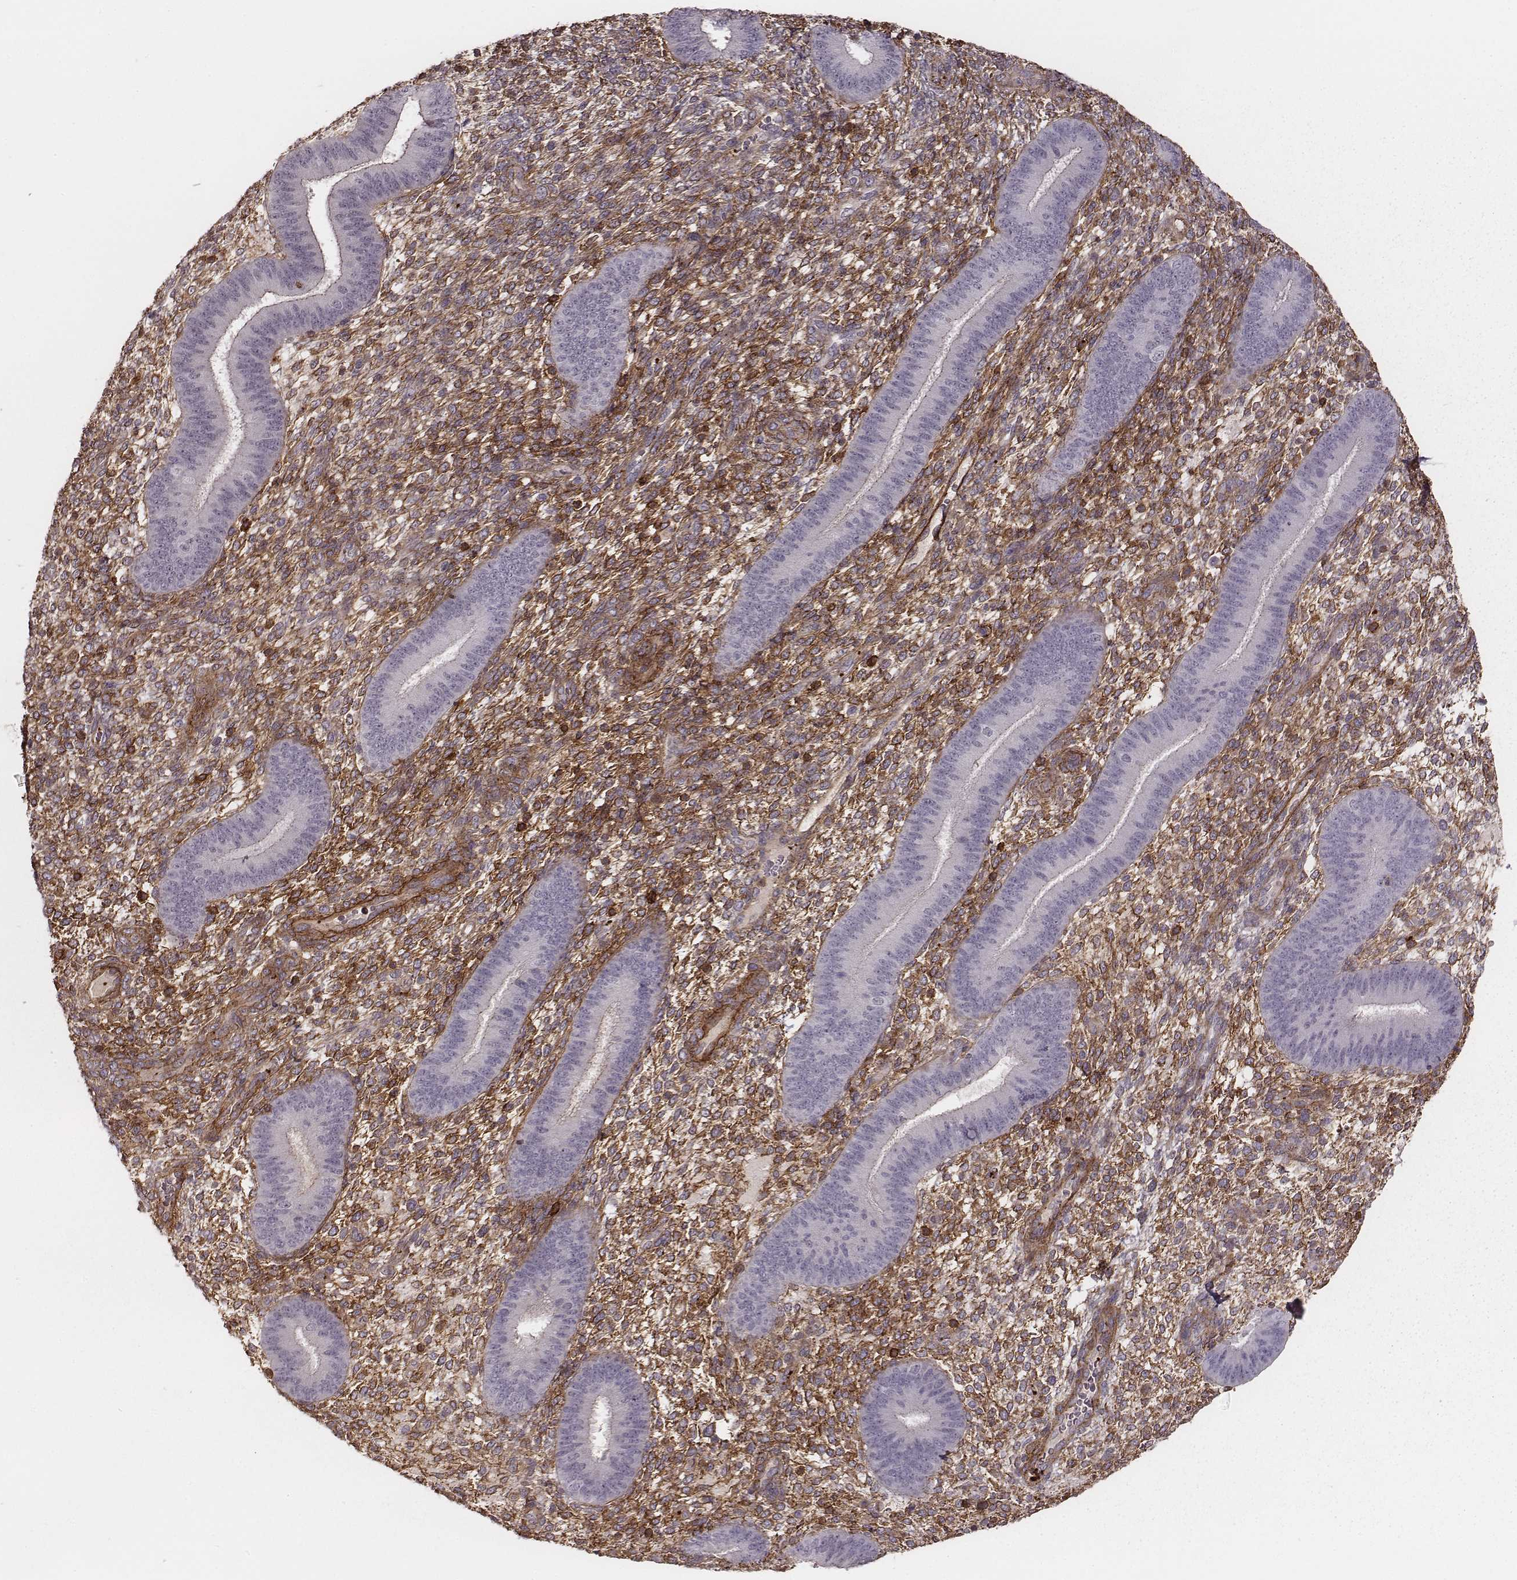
{"staining": {"intensity": "negative", "quantity": "none", "location": "none"}, "tissue": "endometrium", "cell_type": "Cells in endometrial stroma", "image_type": "normal", "snomed": [{"axis": "morphology", "description": "Normal tissue, NOS"}, {"axis": "topography", "description": "Endometrium"}], "caption": "Immunohistochemistry (IHC) of normal endometrium shows no staining in cells in endometrial stroma.", "gene": "ZYX", "patient": {"sex": "female", "age": 39}}